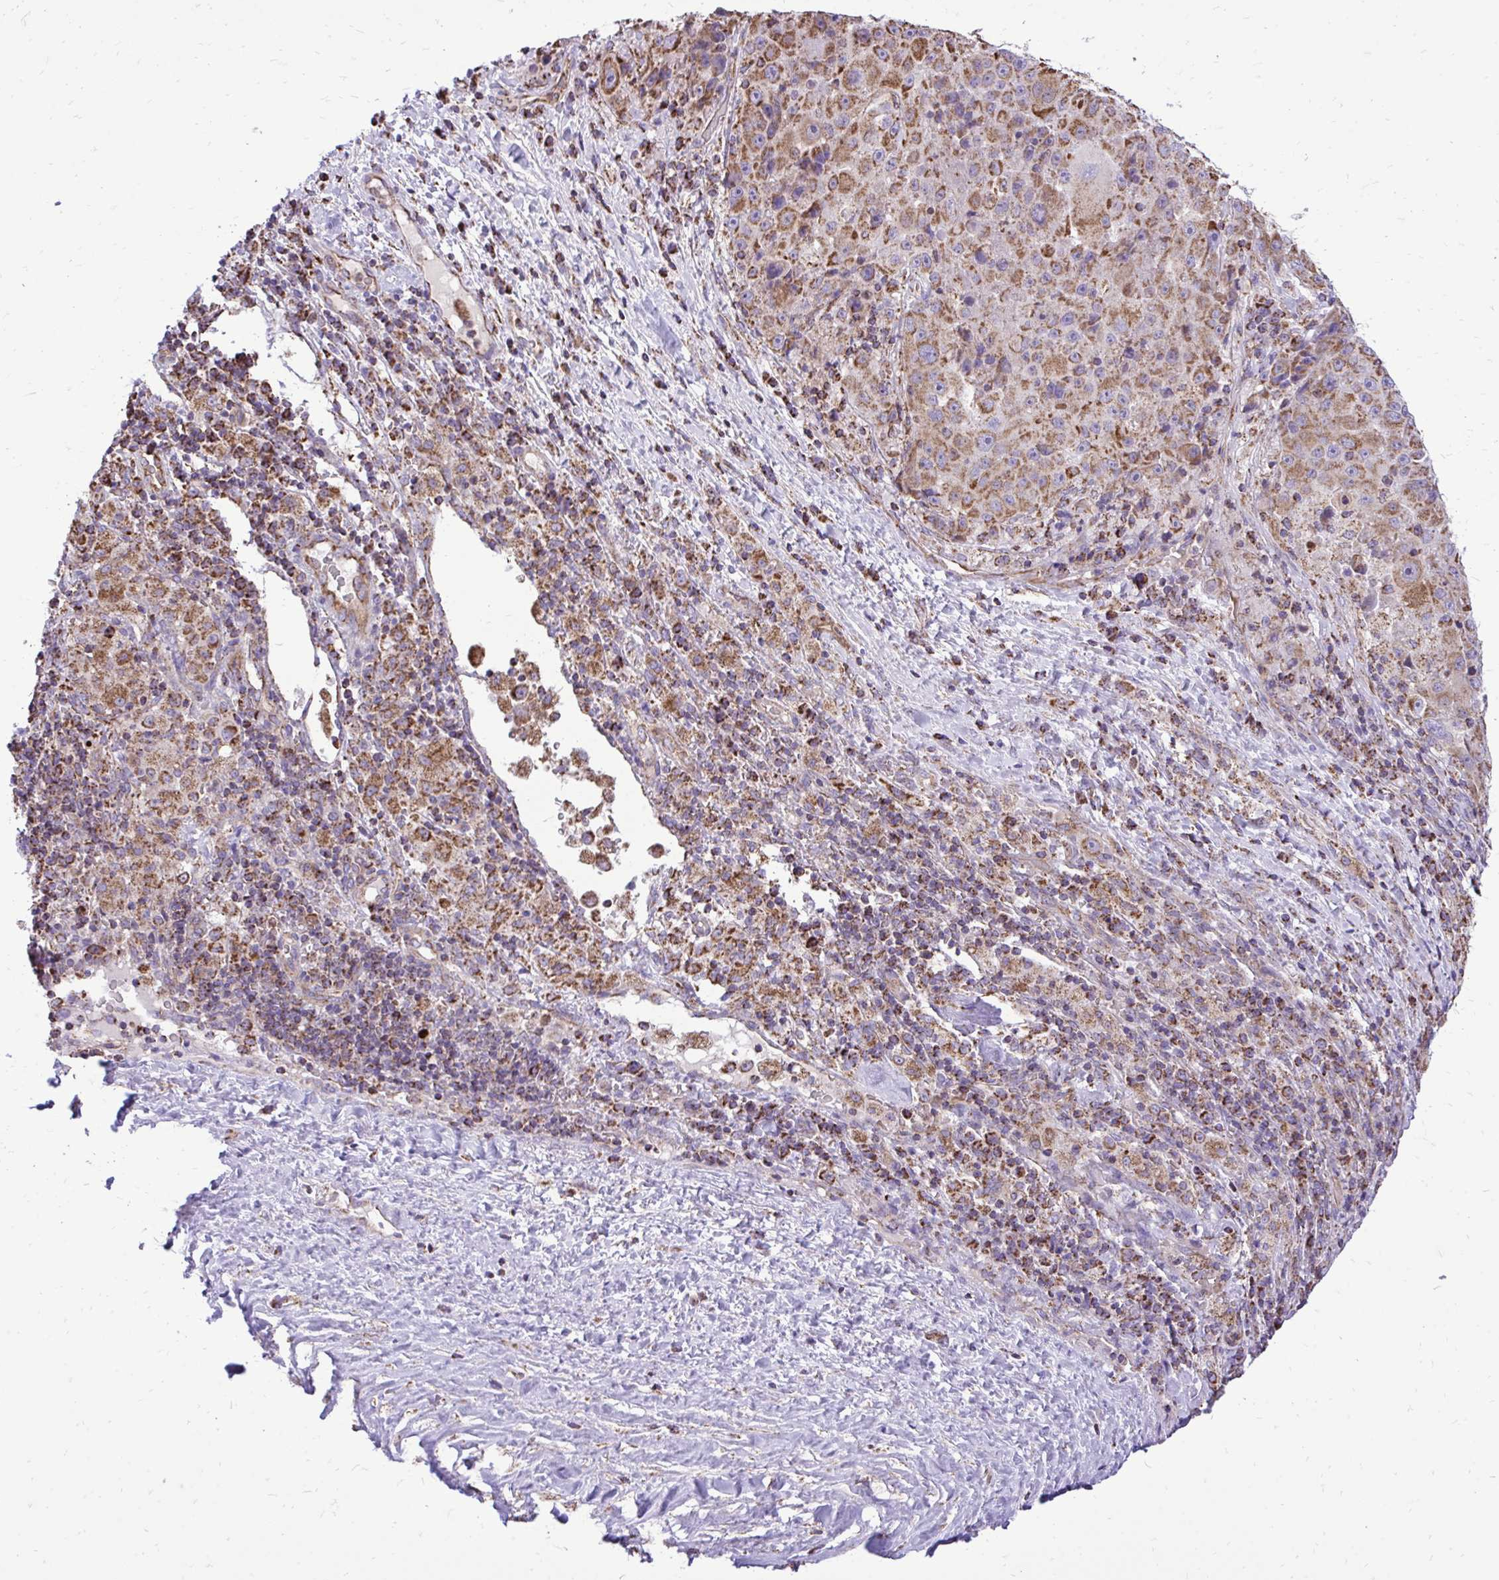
{"staining": {"intensity": "moderate", "quantity": ">75%", "location": "cytoplasmic/membranous"}, "tissue": "melanoma", "cell_type": "Tumor cells", "image_type": "cancer", "snomed": [{"axis": "morphology", "description": "Malignant melanoma, Metastatic site"}, {"axis": "topography", "description": "Lymph node"}], "caption": "Moderate cytoplasmic/membranous positivity is identified in approximately >75% of tumor cells in malignant melanoma (metastatic site). (DAB (3,3'-diaminobenzidine) IHC, brown staining for protein, blue staining for nuclei).", "gene": "UBE2C", "patient": {"sex": "male", "age": 62}}